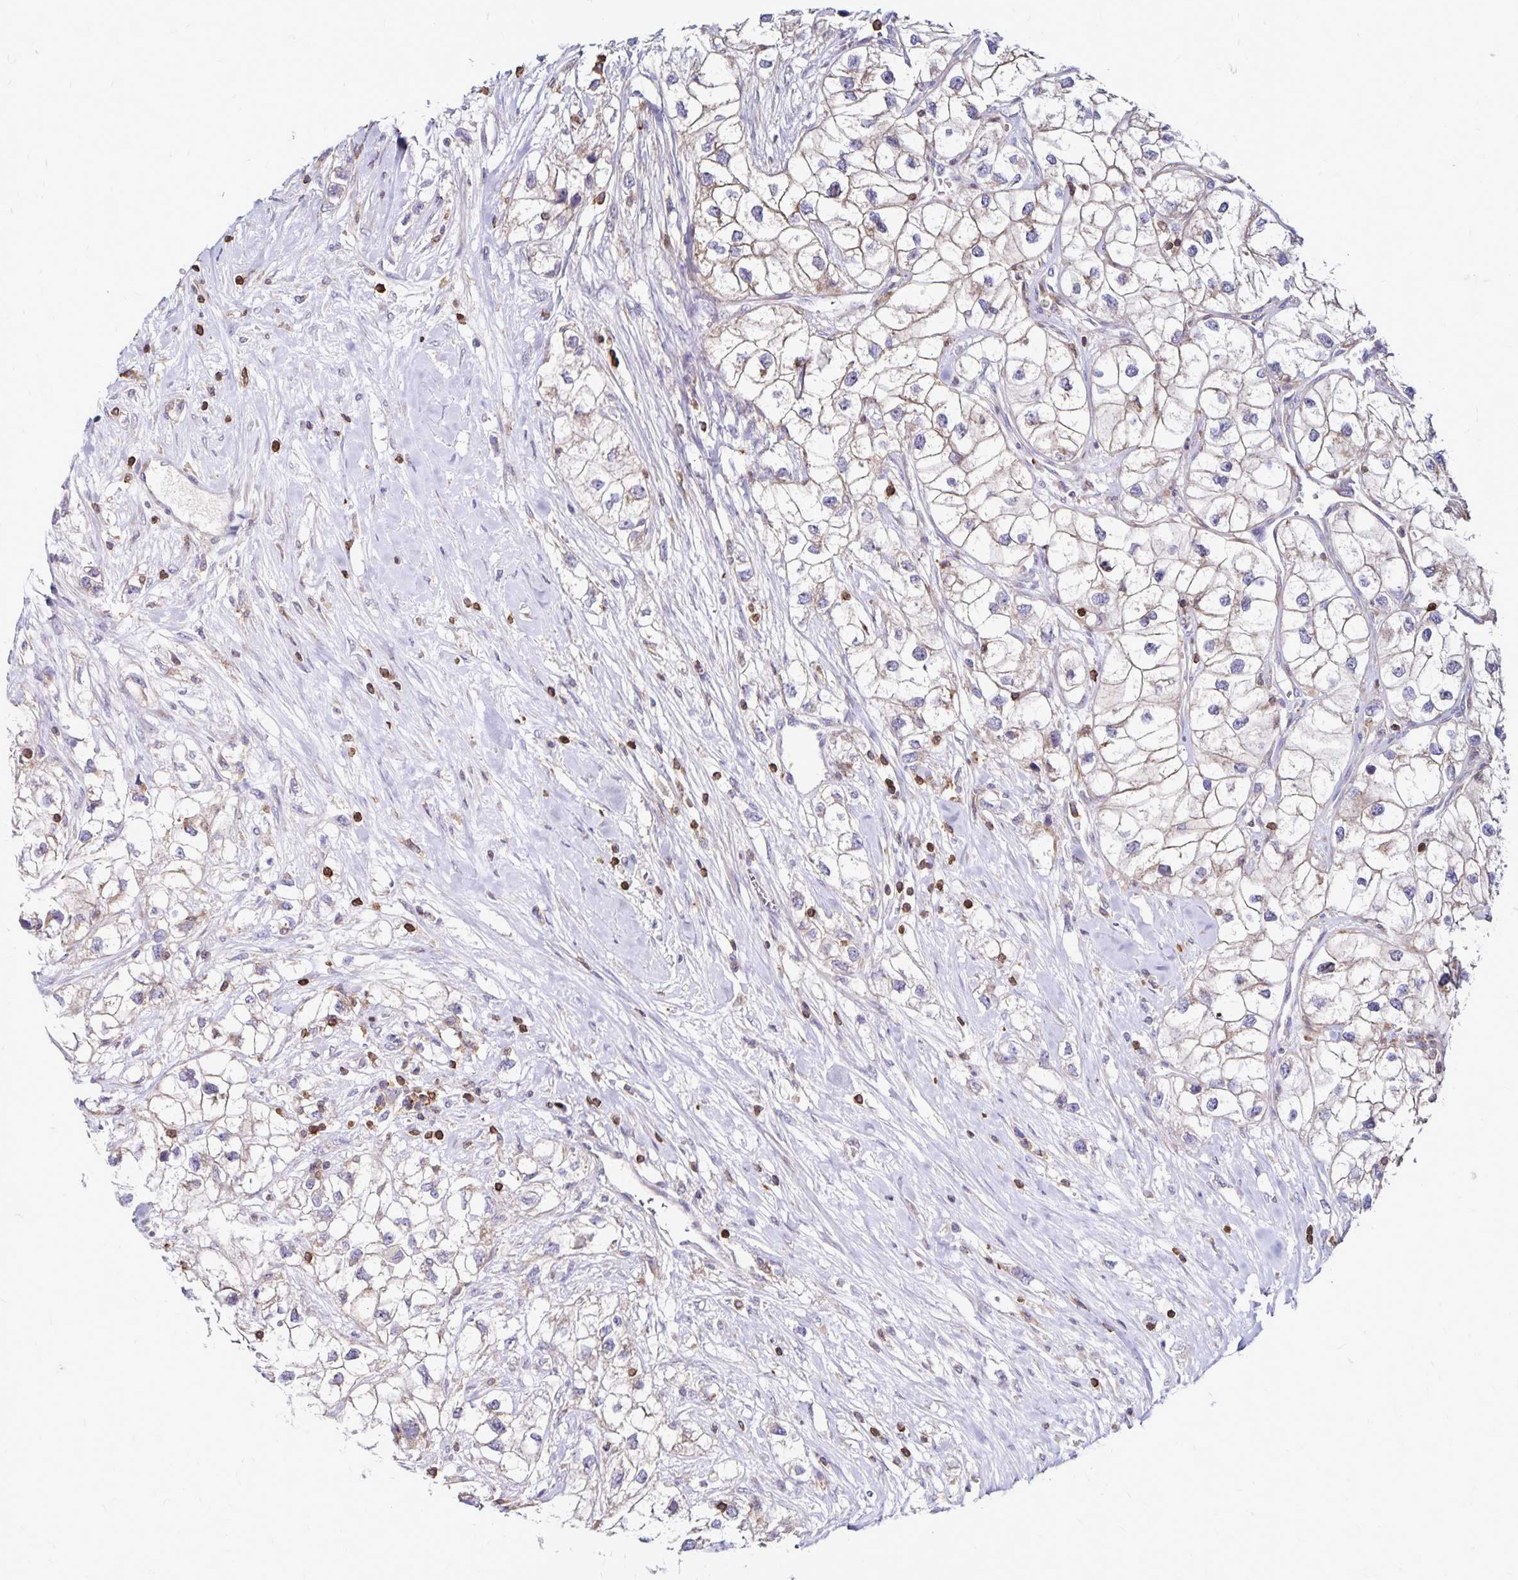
{"staining": {"intensity": "negative", "quantity": "none", "location": "none"}, "tissue": "renal cancer", "cell_type": "Tumor cells", "image_type": "cancer", "snomed": [{"axis": "morphology", "description": "Adenocarcinoma, NOS"}, {"axis": "topography", "description": "Kidney"}], "caption": "This is a photomicrograph of IHC staining of adenocarcinoma (renal), which shows no positivity in tumor cells. (Immunohistochemistry (ihc), brightfield microscopy, high magnification).", "gene": "NAGPA", "patient": {"sex": "male", "age": 59}}